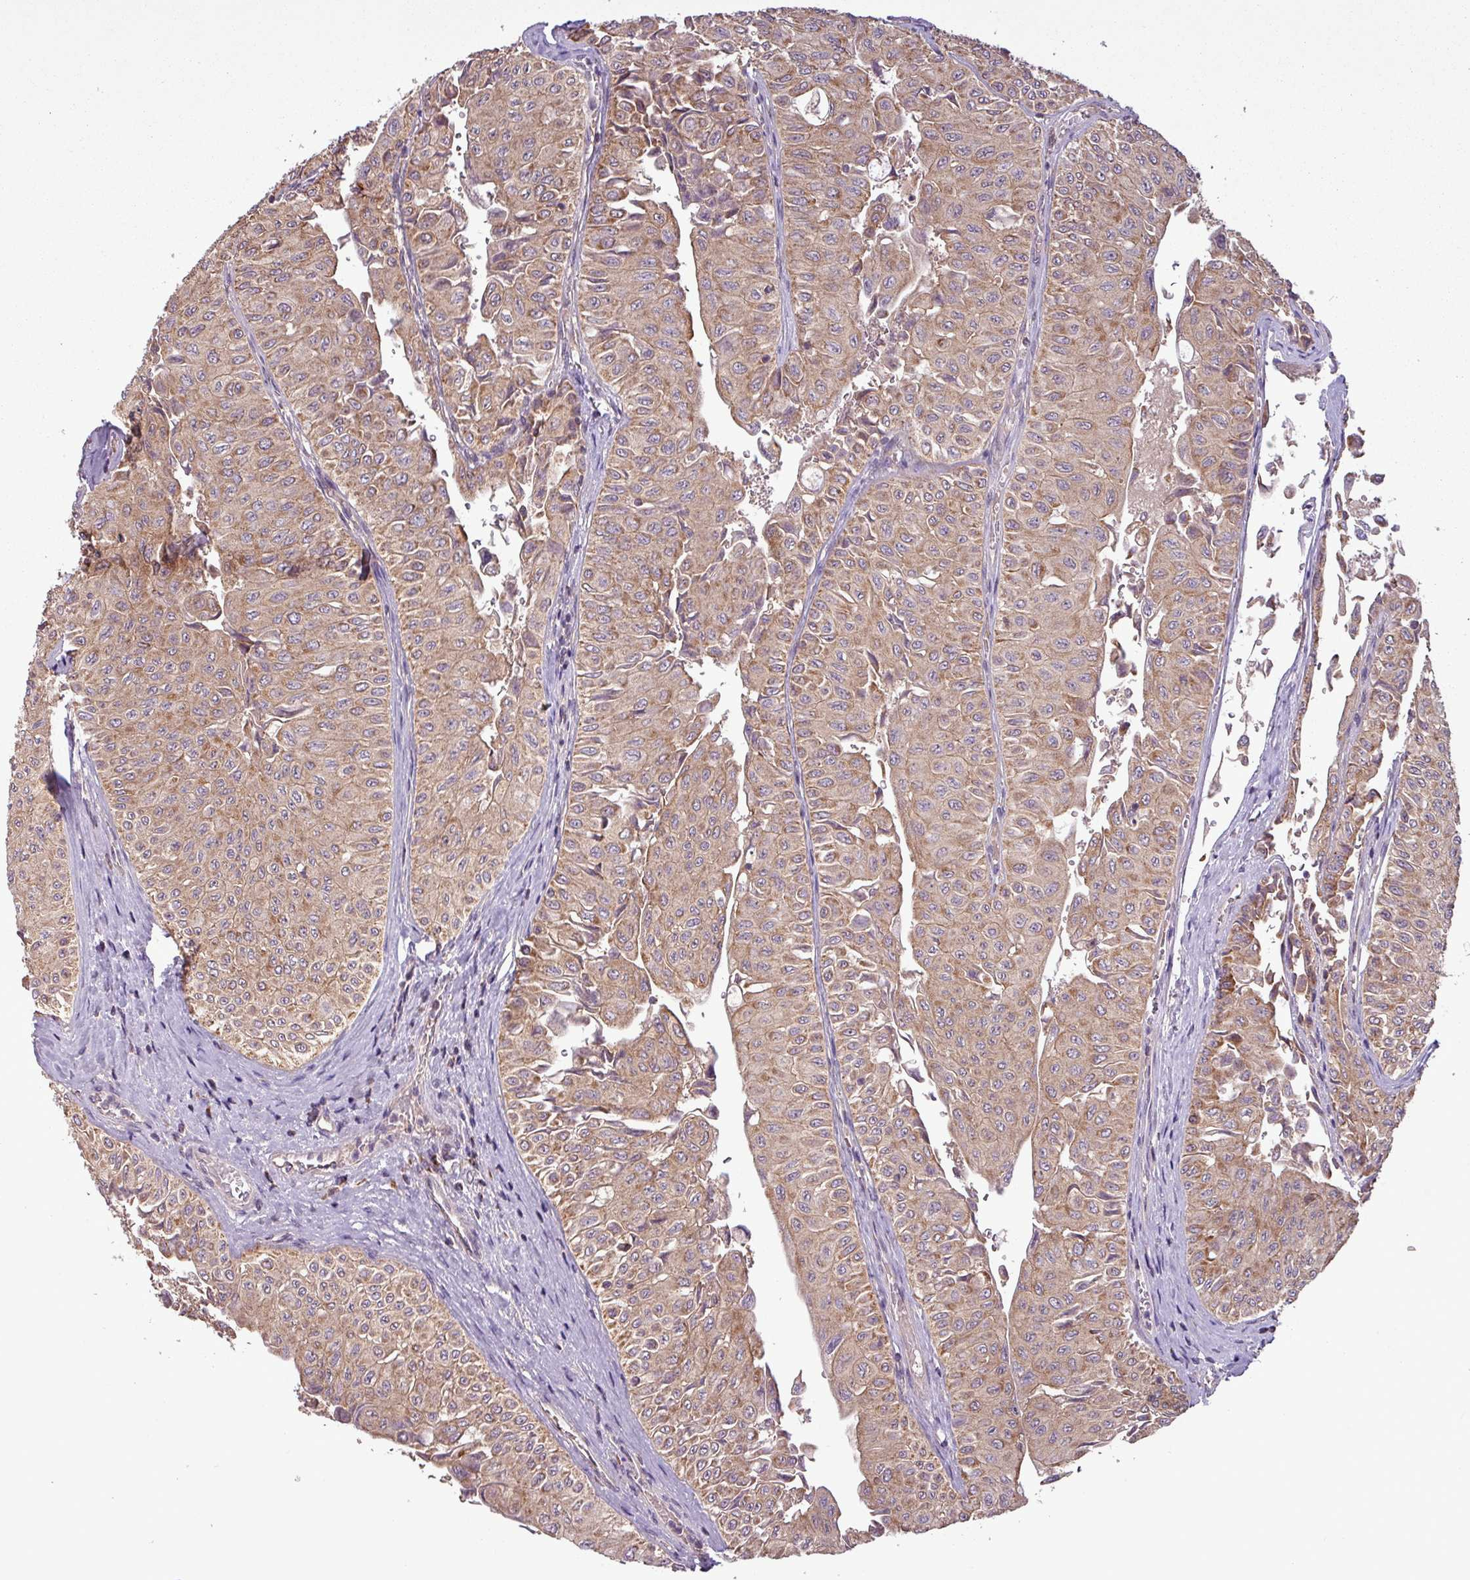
{"staining": {"intensity": "moderate", "quantity": ">75%", "location": "cytoplasmic/membranous"}, "tissue": "urothelial cancer", "cell_type": "Tumor cells", "image_type": "cancer", "snomed": [{"axis": "morphology", "description": "Urothelial carcinoma, NOS"}, {"axis": "topography", "description": "Urinary bladder"}], "caption": "There is medium levels of moderate cytoplasmic/membranous positivity in tumor cells of urothelial cancer, as demonstrated by immunohistochemical staining (brown color).", "gene": "MCTP2", "patient": {"sex": "male", "age": 59}}